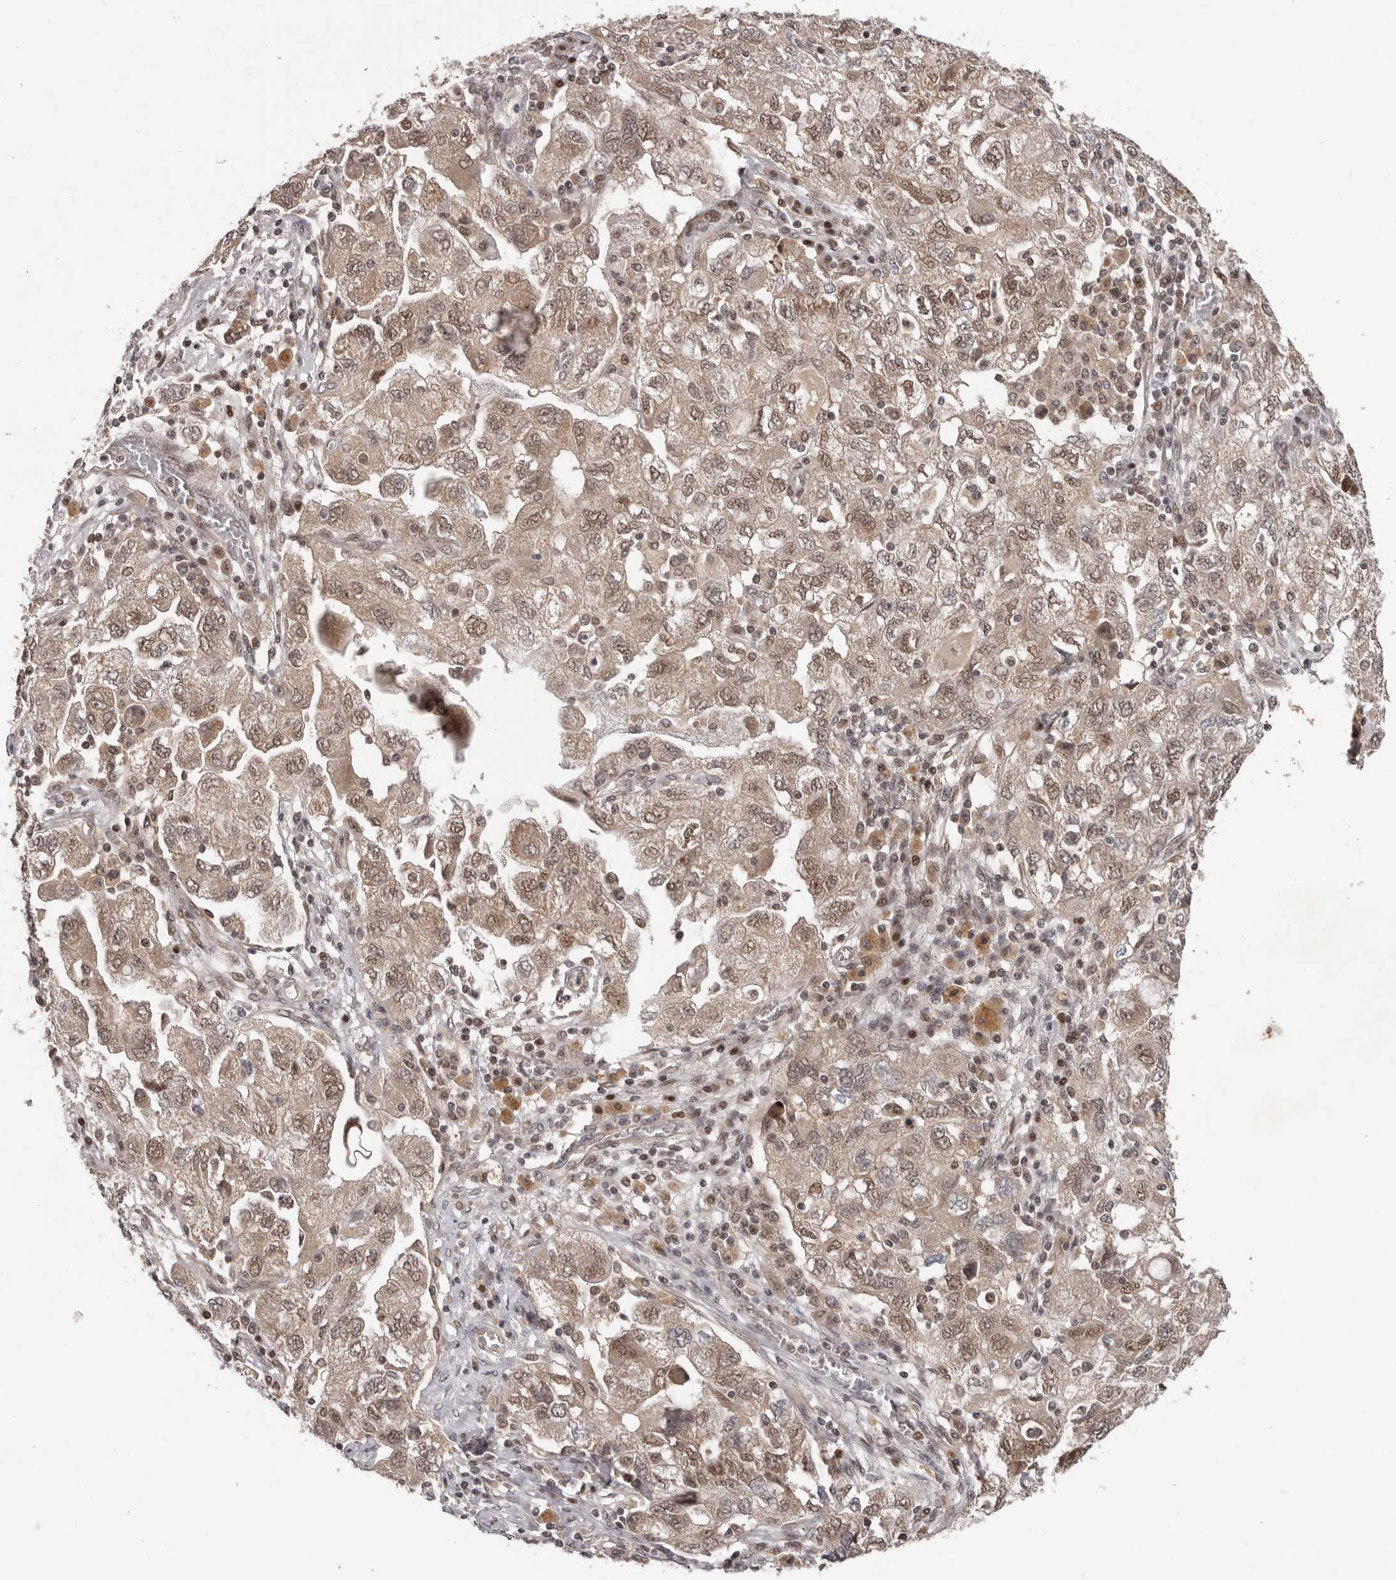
{"staining": {"intensity": "moderate", "quantity": ">75%", "location": "cytoplasmic/membranous,nuclear"}, "tissue": "ovarian cancer", "cell_type": "Tumor cells", "image_type": "cancer", "snomed": [{"axis": "morphology", "description": "Carcinoma, NOS"}, {"axis": "morphology", "description": "Cystadenocarcinoma, serous, NOS"}, {"axis": "topography", "description": "Ovary"}], "caption": "Protein staining by immunohistochemistry exhibits moderate cytoplasmic/membranous and nuclear staining in about >75% of tumor cells in ovarian cancer (carcinoma). (brown staining indicates protein expression, while blue staining denotes nuclei).", "gene": "TBX5", "patient": {"sex": "female", "age": 69}}